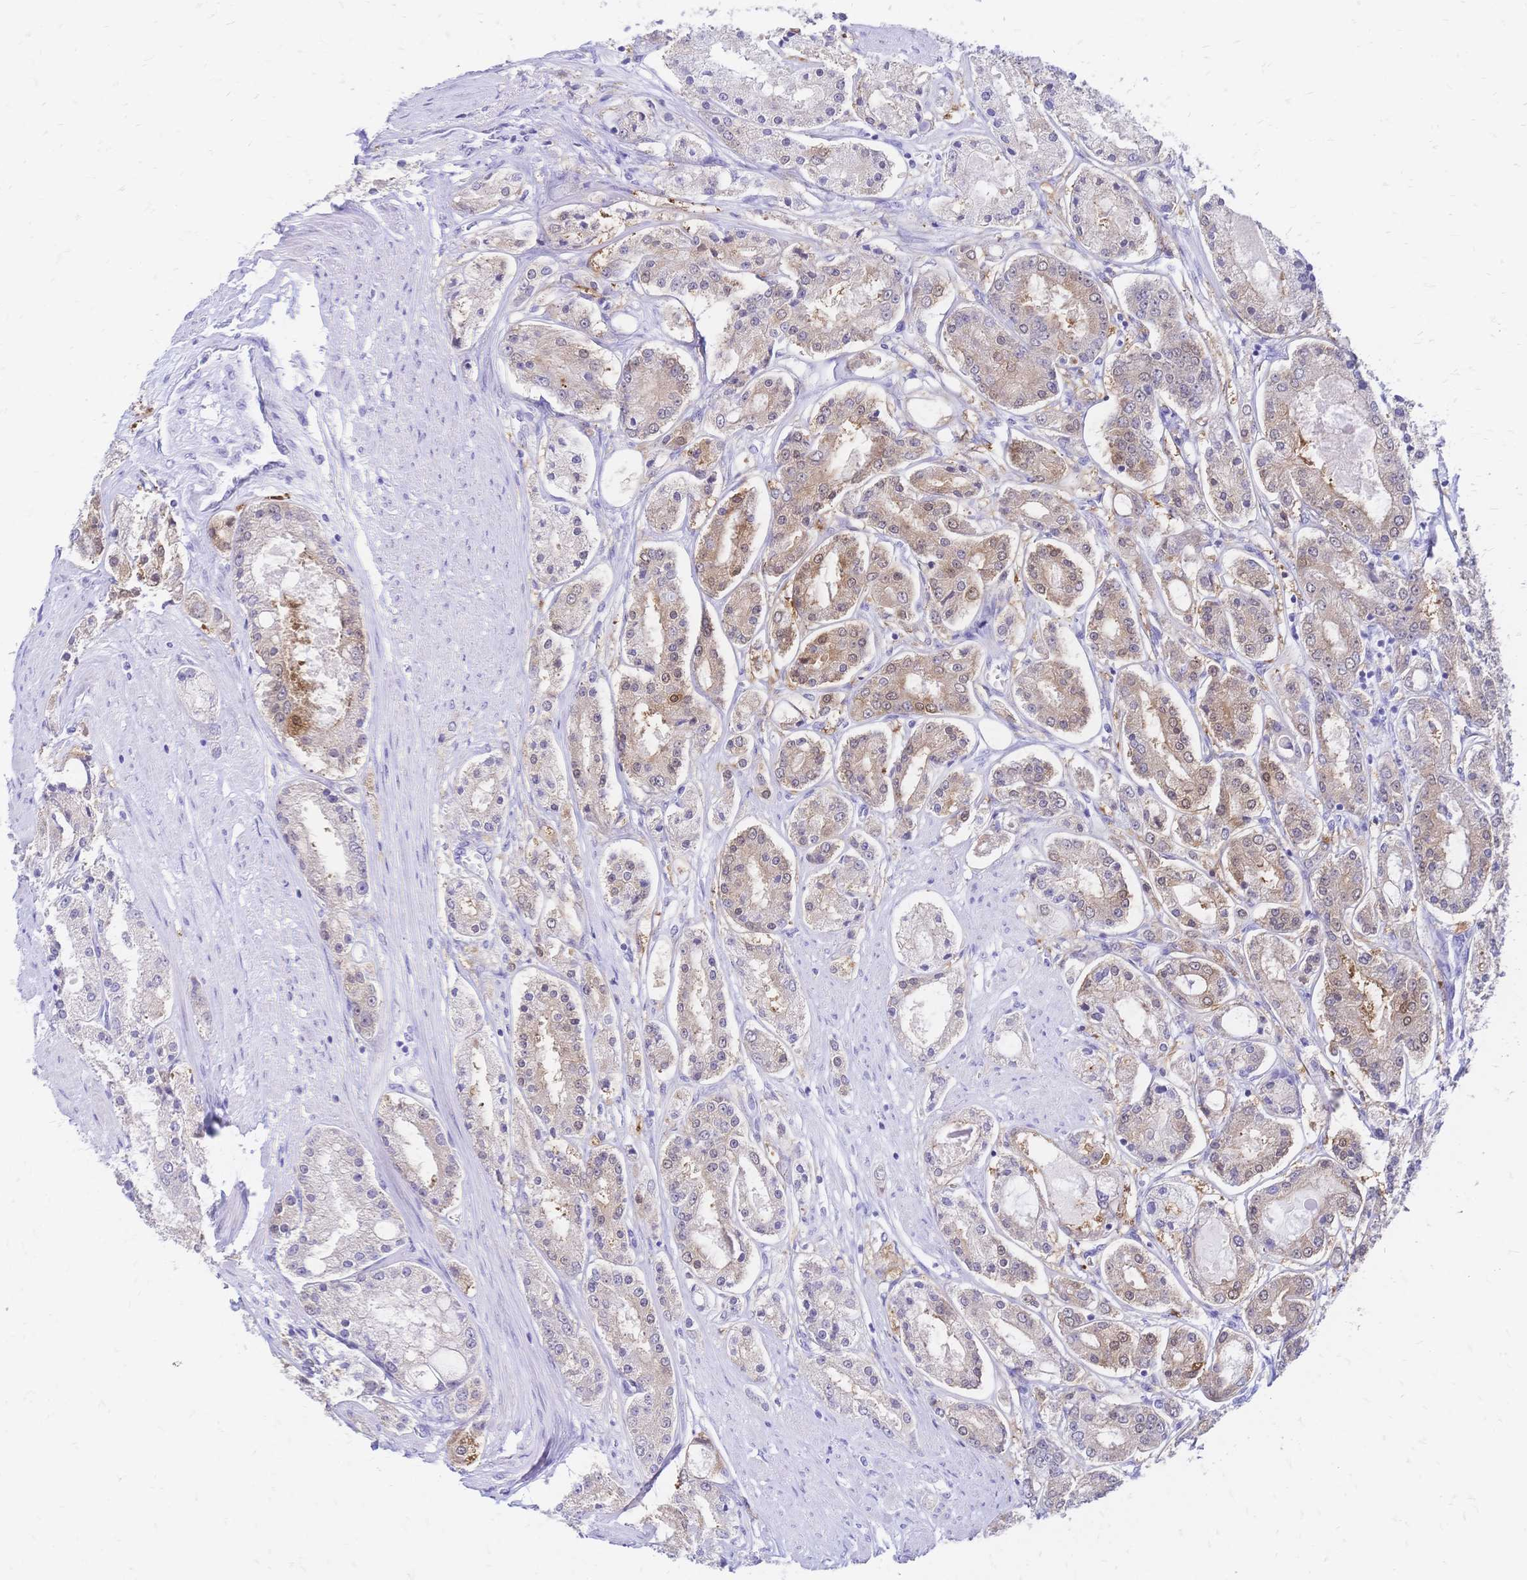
{"staining": {"intensity": "moderate", "quantity": "25%-75%", "location": "cytoplasmic/membranous"}, "tissue": "prostate cancer", "cell_type": "Tumor cells", "image_type": "cancer", "snomed": [{"axis": "morphology", "description": "Adenocarcinoma, High grade"}, {"axis": "topography", "description": "Prostate"}], "caption": "The immunohistochemical stain shows moderate cytoplasmic/membranous positivity in tumor cells of high-grade adenocarcinoma (prostate) tissue.", "gene": "GRB7", "patient": {"sex": "male", "age": 66}}